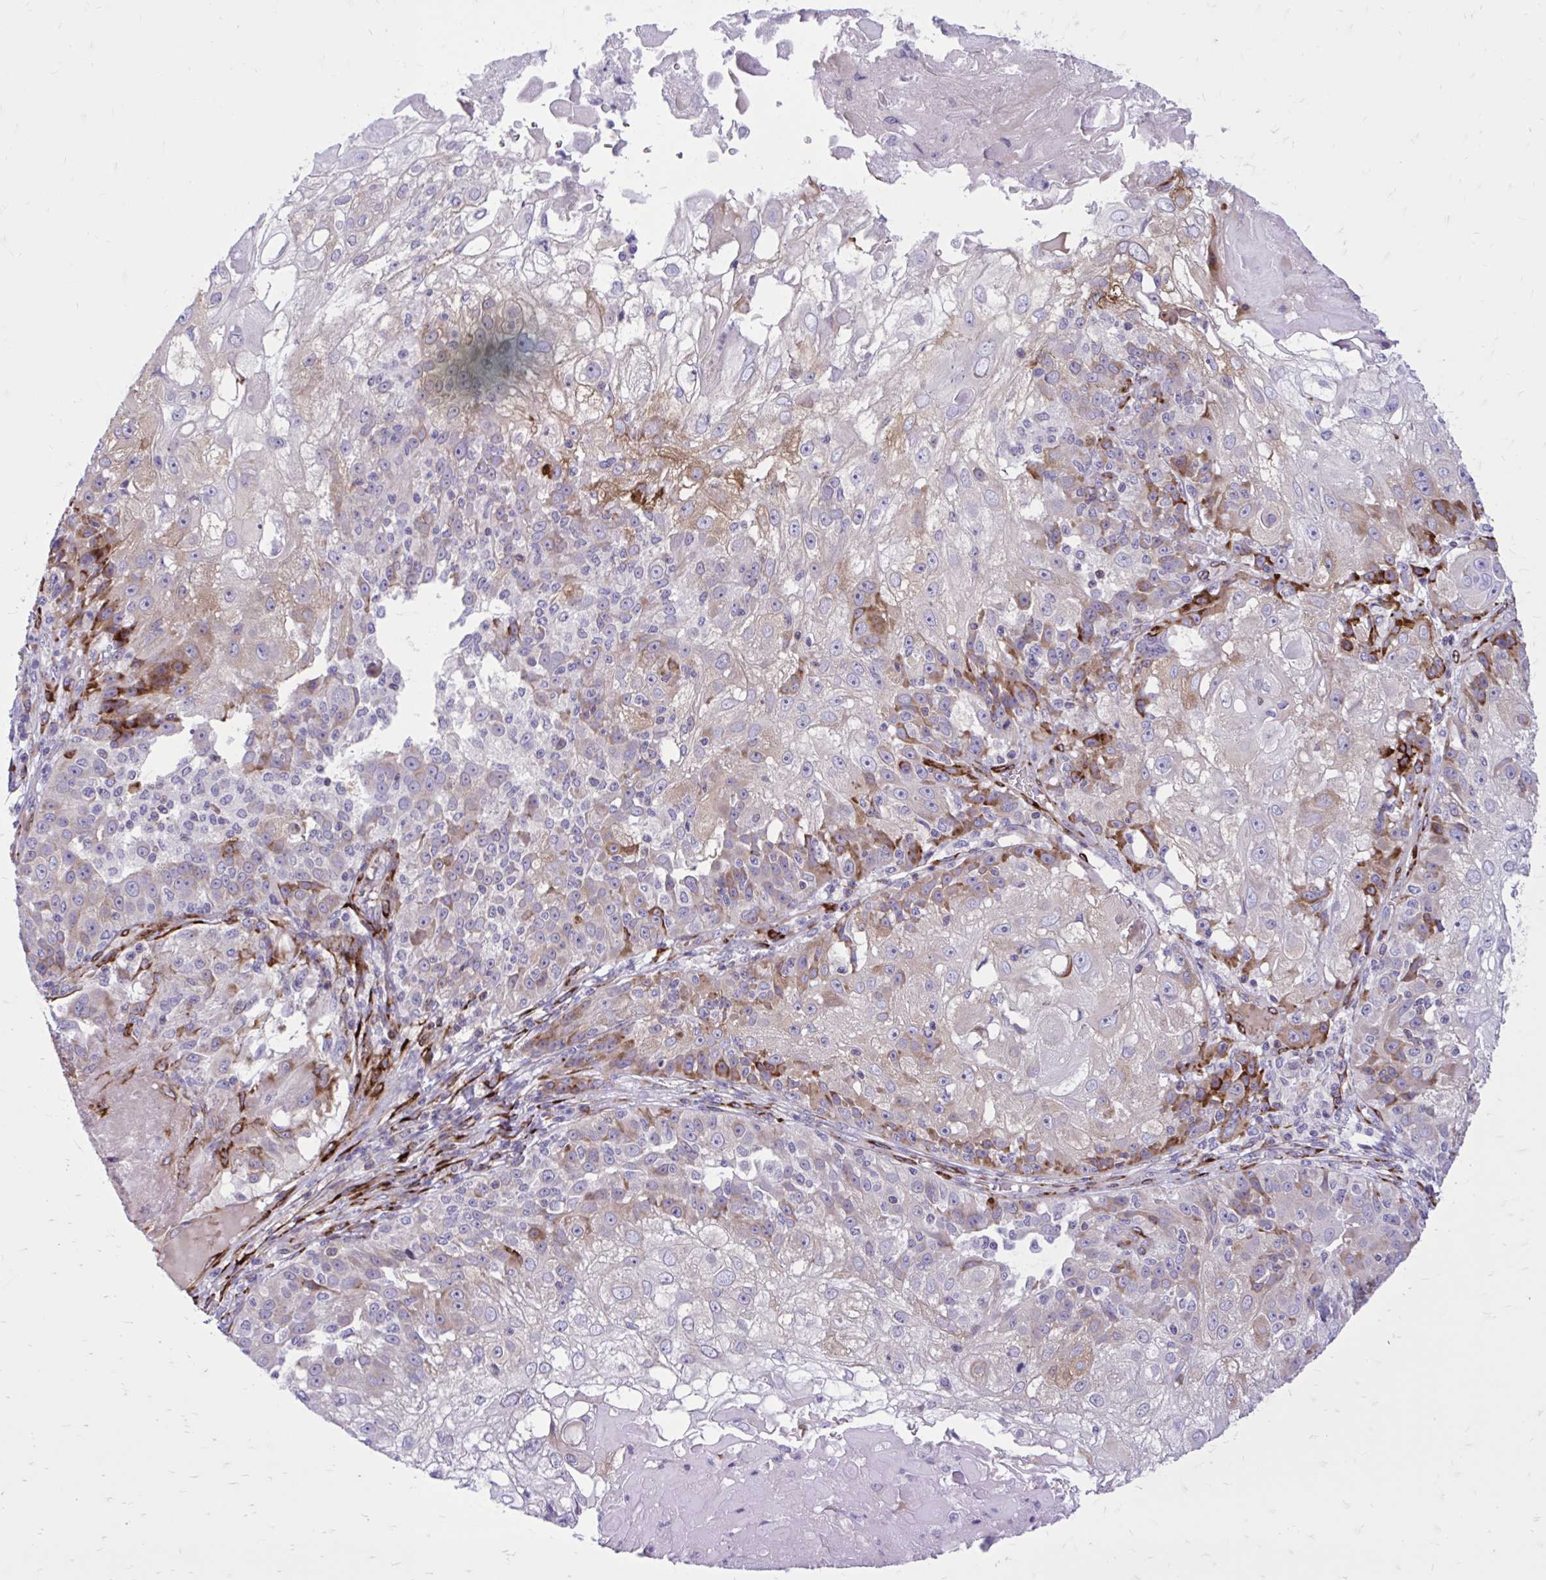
{"staining": {"intensity": "moderate", "quantity": "<25%", "location": "cytoplasmic/membranous"}, "tissue": "skin cancer", "cell_type": "Tumor cells", "image_type": "cancer", "snomed": [{"axis": "morphology", "description": "Normal tissue, NOS"}, {"axis": "morphology", "description": "Squamous cell carcinoma, NOS"}, {"axis": "topography", "description": "Skin"}], "caption": "High-magnification brightfield microscopy of skin cancer stained with DAB (3,3'-diaminobenzidine) (brown) and counterstained with hematoxylin (blue). tumor cells exhibit moderate cytoplasmic/membranous staining is identified in about<25% of cells.", "gene": "BEND5", "patient": {"sex": "female", "age": 83}}